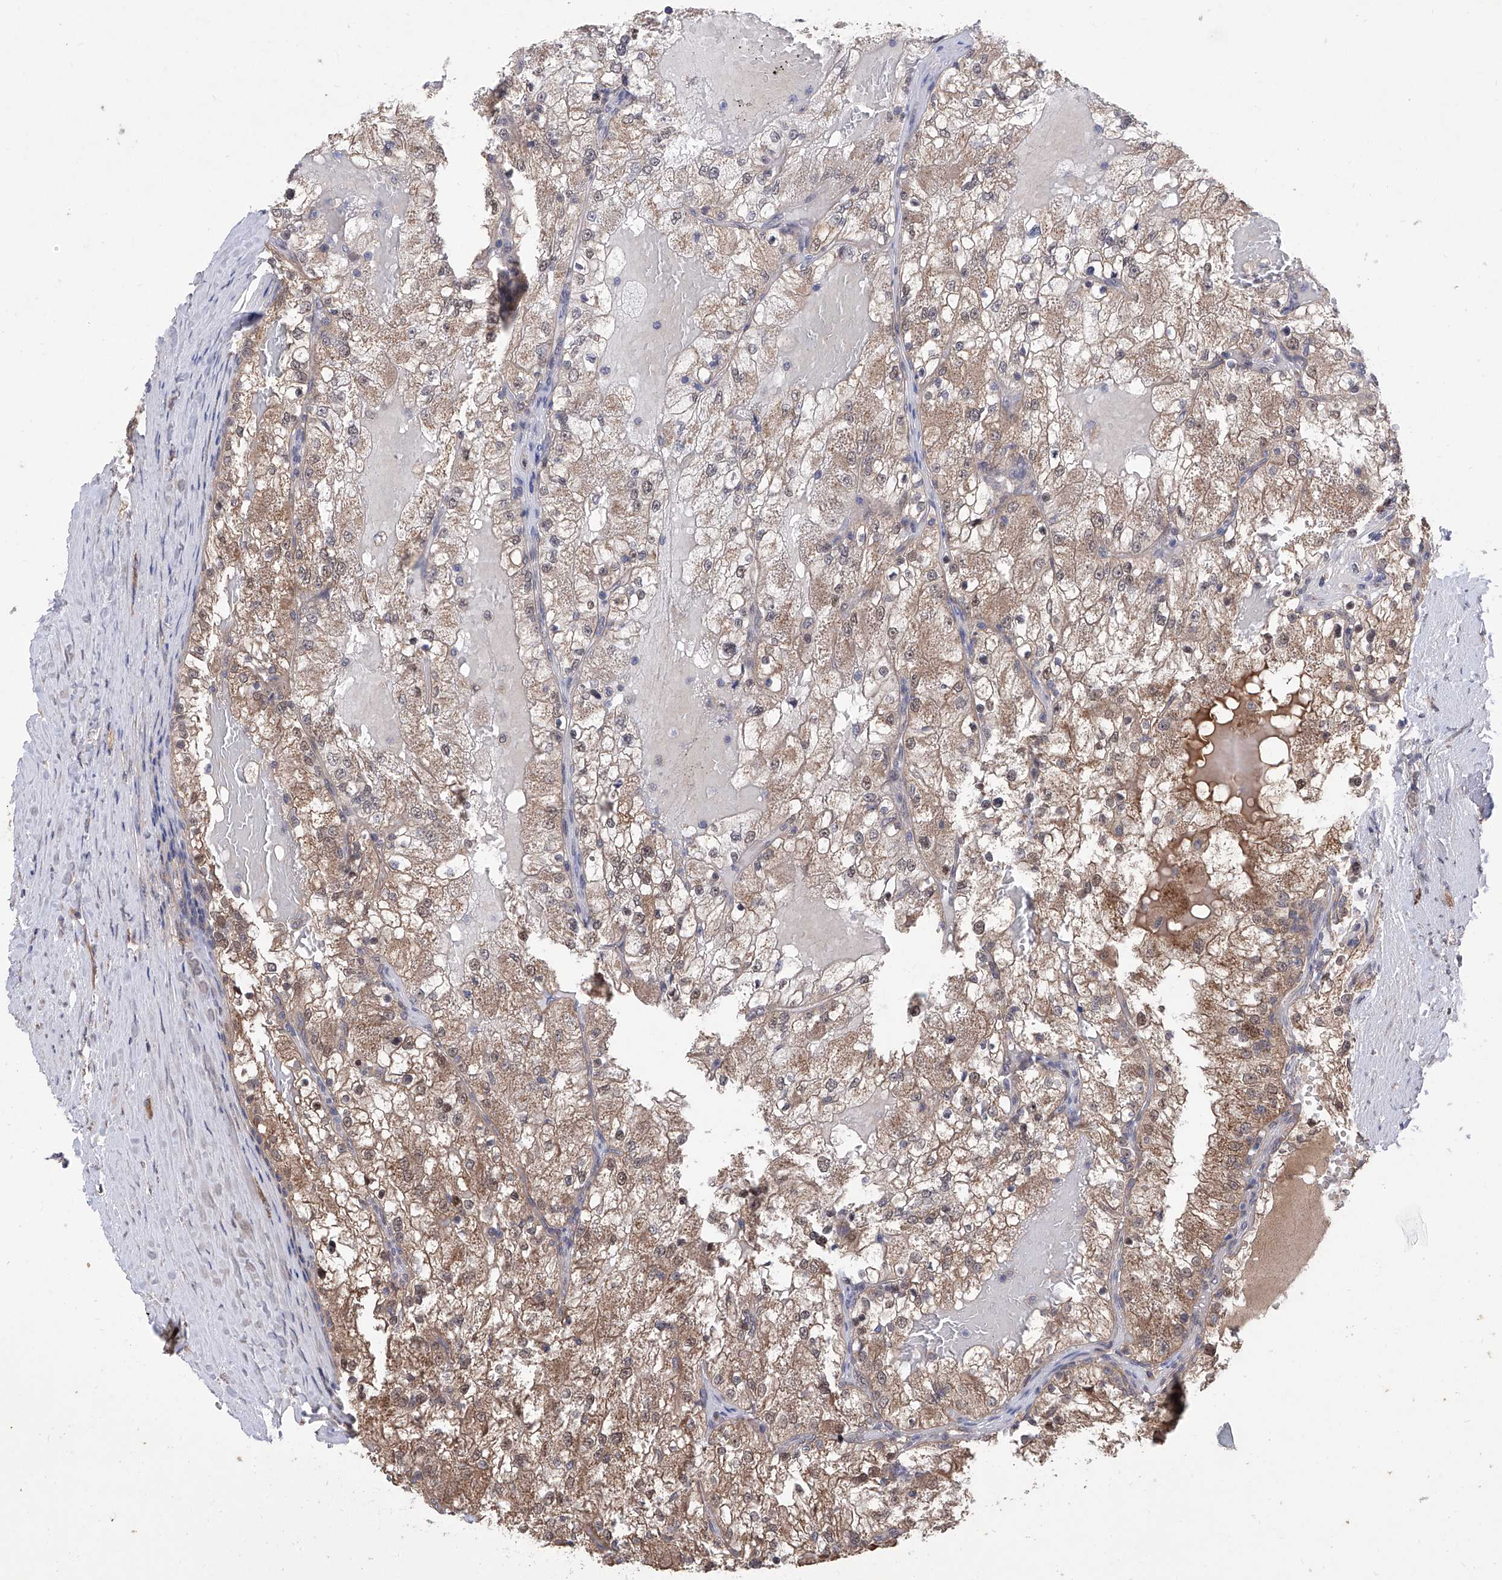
{"staining": {"intensity": "moderate", "quantity": ">75%", "location": "cytoplasmic/membranous"}, "tissue": "renal cancer", "cell_type": "Tumor cells", "image_type": "cancer", "snomed": [{"axis": "morphology", "description": "Normal tissue, NOS"}, {"axis": "morphology", "description": "Adenocarcinoma, NOS"}, {"axis": "topography", "description": "Kidney"}], "caption": "Renal cancer (adenocarcinoma) stained for a protein (brown) shows moderate cytoplasmic/membranous positive expression in about >75% of tumor cells.", "gene": "USP45", "patient": {"sex": "male", "age": 68}}